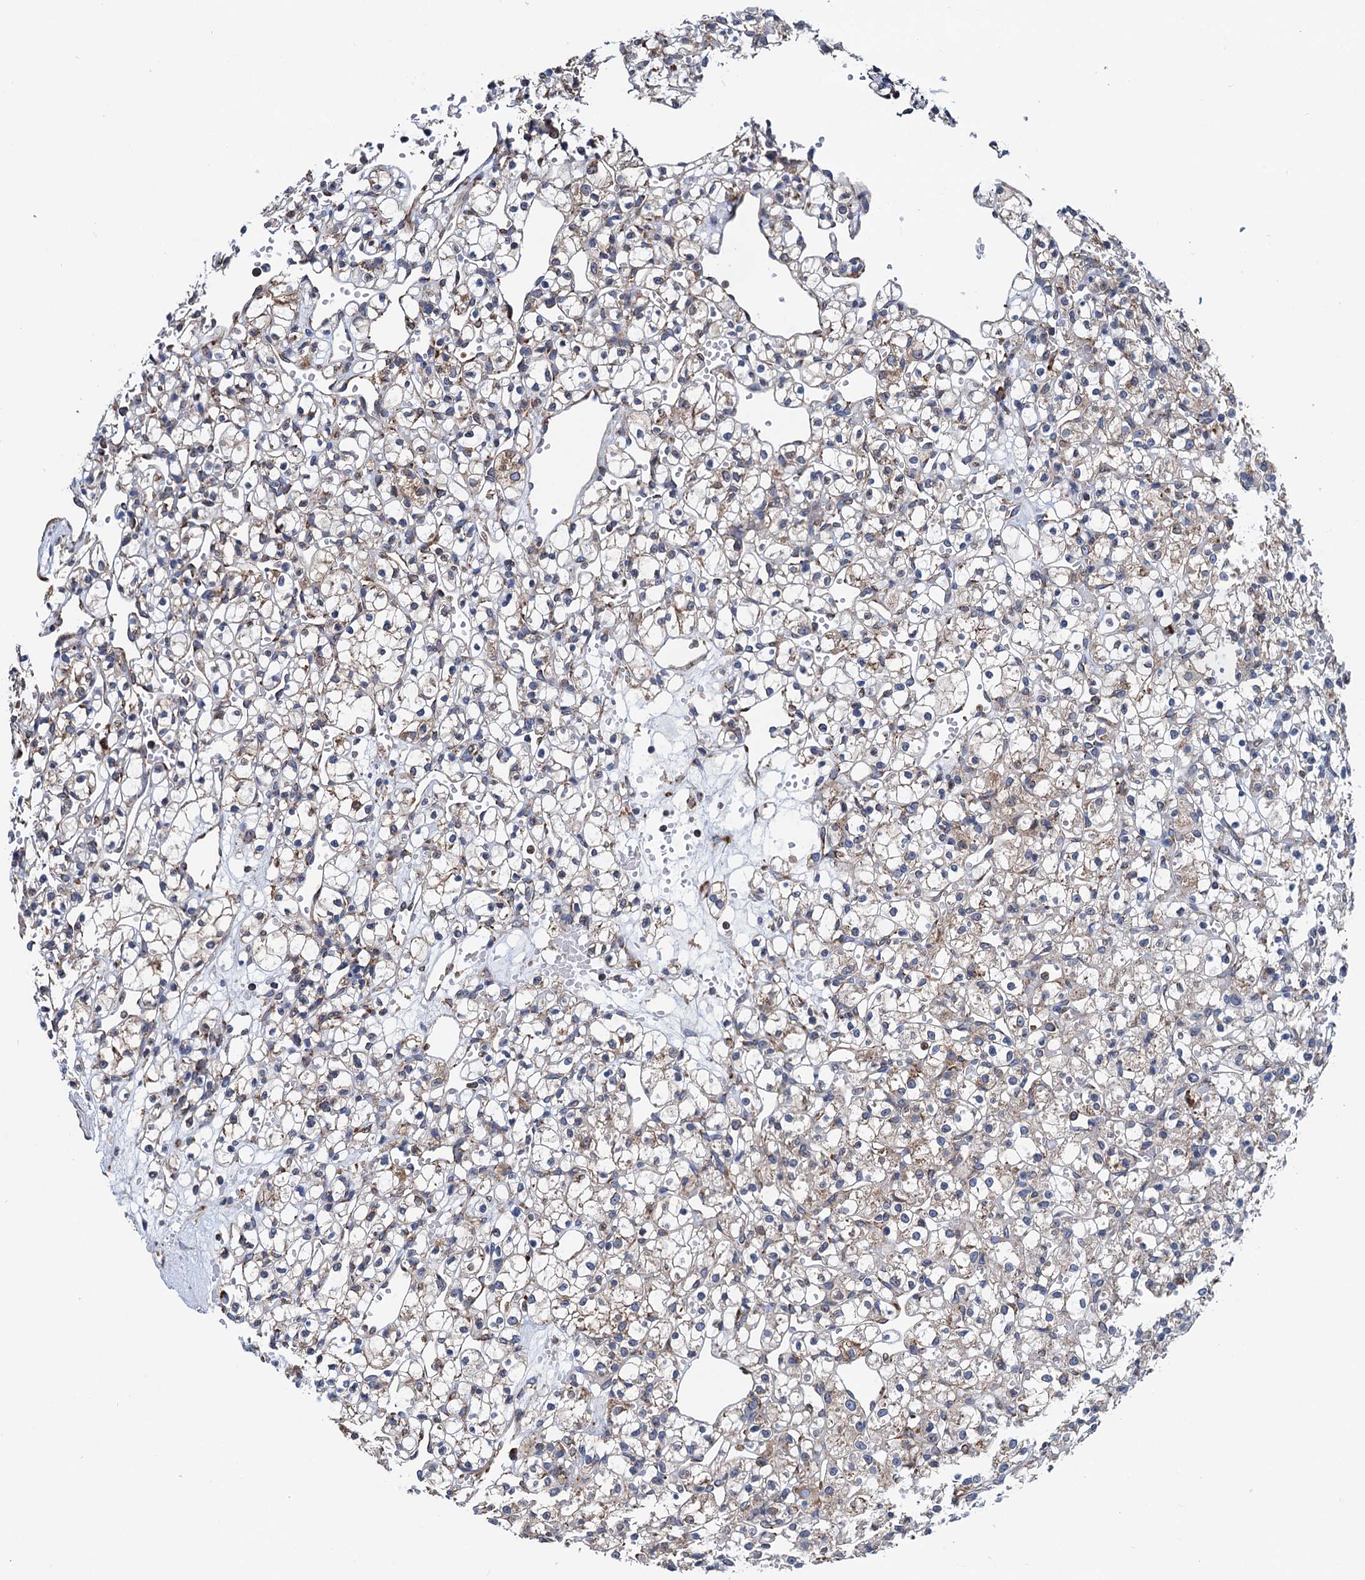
{"staining": {"intensity": "weak", "quantity": "<25%", "location": "cytoplasmic/membranous"}, "tissue": "renal cancer", "cell_type": "Tumor cells", "image_type": "cancer", "snomed": [{"axis": "morphology", "description": "Adenocarcinoma, NOS"}, {"axis": "topography", "description": "Kidney"}], "caption": "This is an IHC image of renal cancer (adenocarcinoma). There is no staining in tumor cells.", "gene": "SLC12A7", "patient": {"sex": "female", "age": 59}}